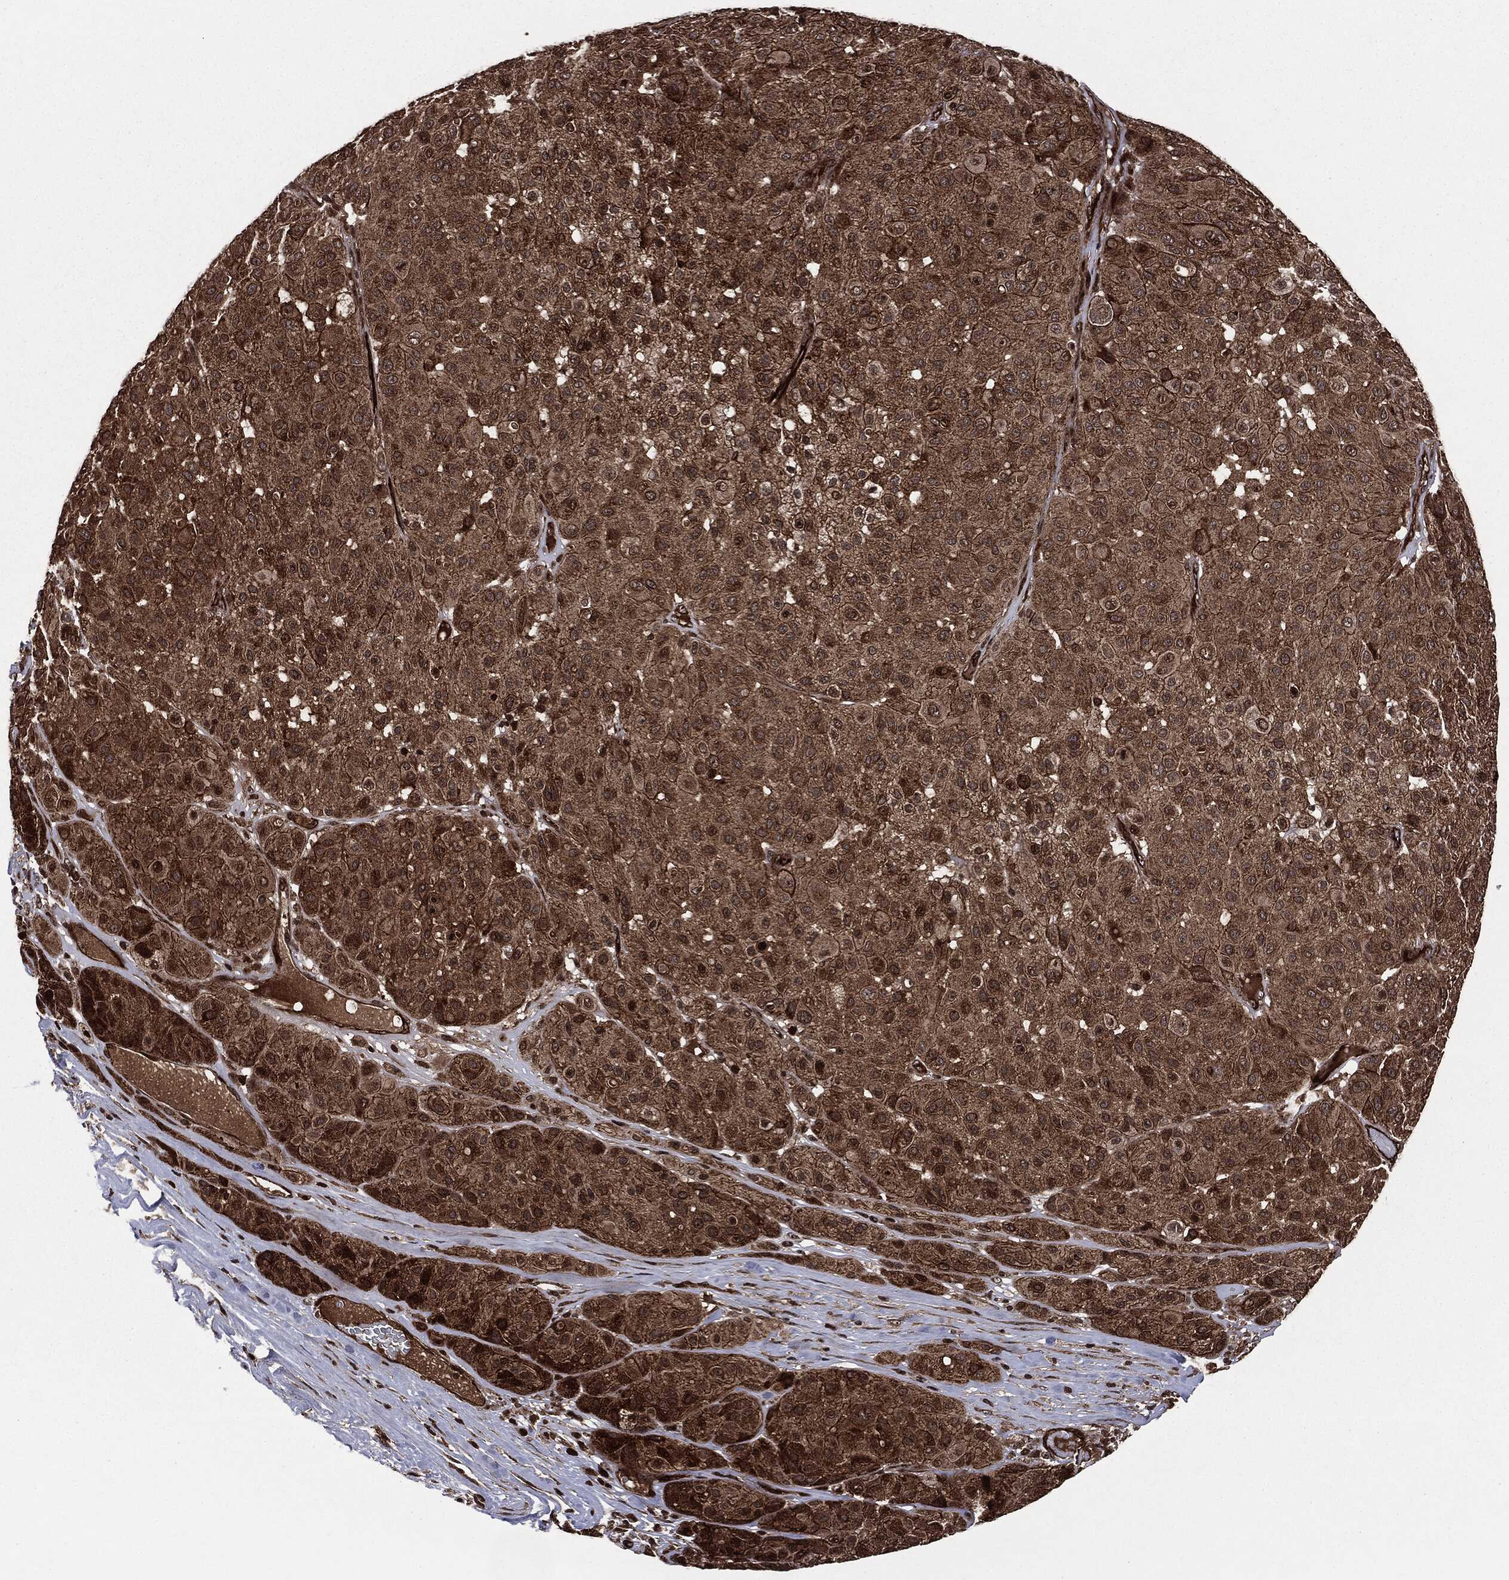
{"staining": {"intensity": "strong", "quantity": ">75%", "location": "cytoplasmic/membranous"}, "tissue": "melanoma", "cell_type": "Tumor cells", "image_type": "cancer", "snomed": [{"axis": "morphology", "description": "Malignant melanoma, Metastatic site"}, {"axis": "topography", "description": "Smooth muscle"}], "caption": "DAB immunohistochemical staining of malignant melanoma (metastatic site) reveals strong cytoplasmic/membranous protein positivity in about >75% of tumor cells. The staining was performed using DAB (3,3'-diaminobenzidine), with brown indicating positive protein expression. Nuclei are stained blue with hematoxylin.", "gene": "CARD6", "patient": {"sex": "male", "age": 41}}